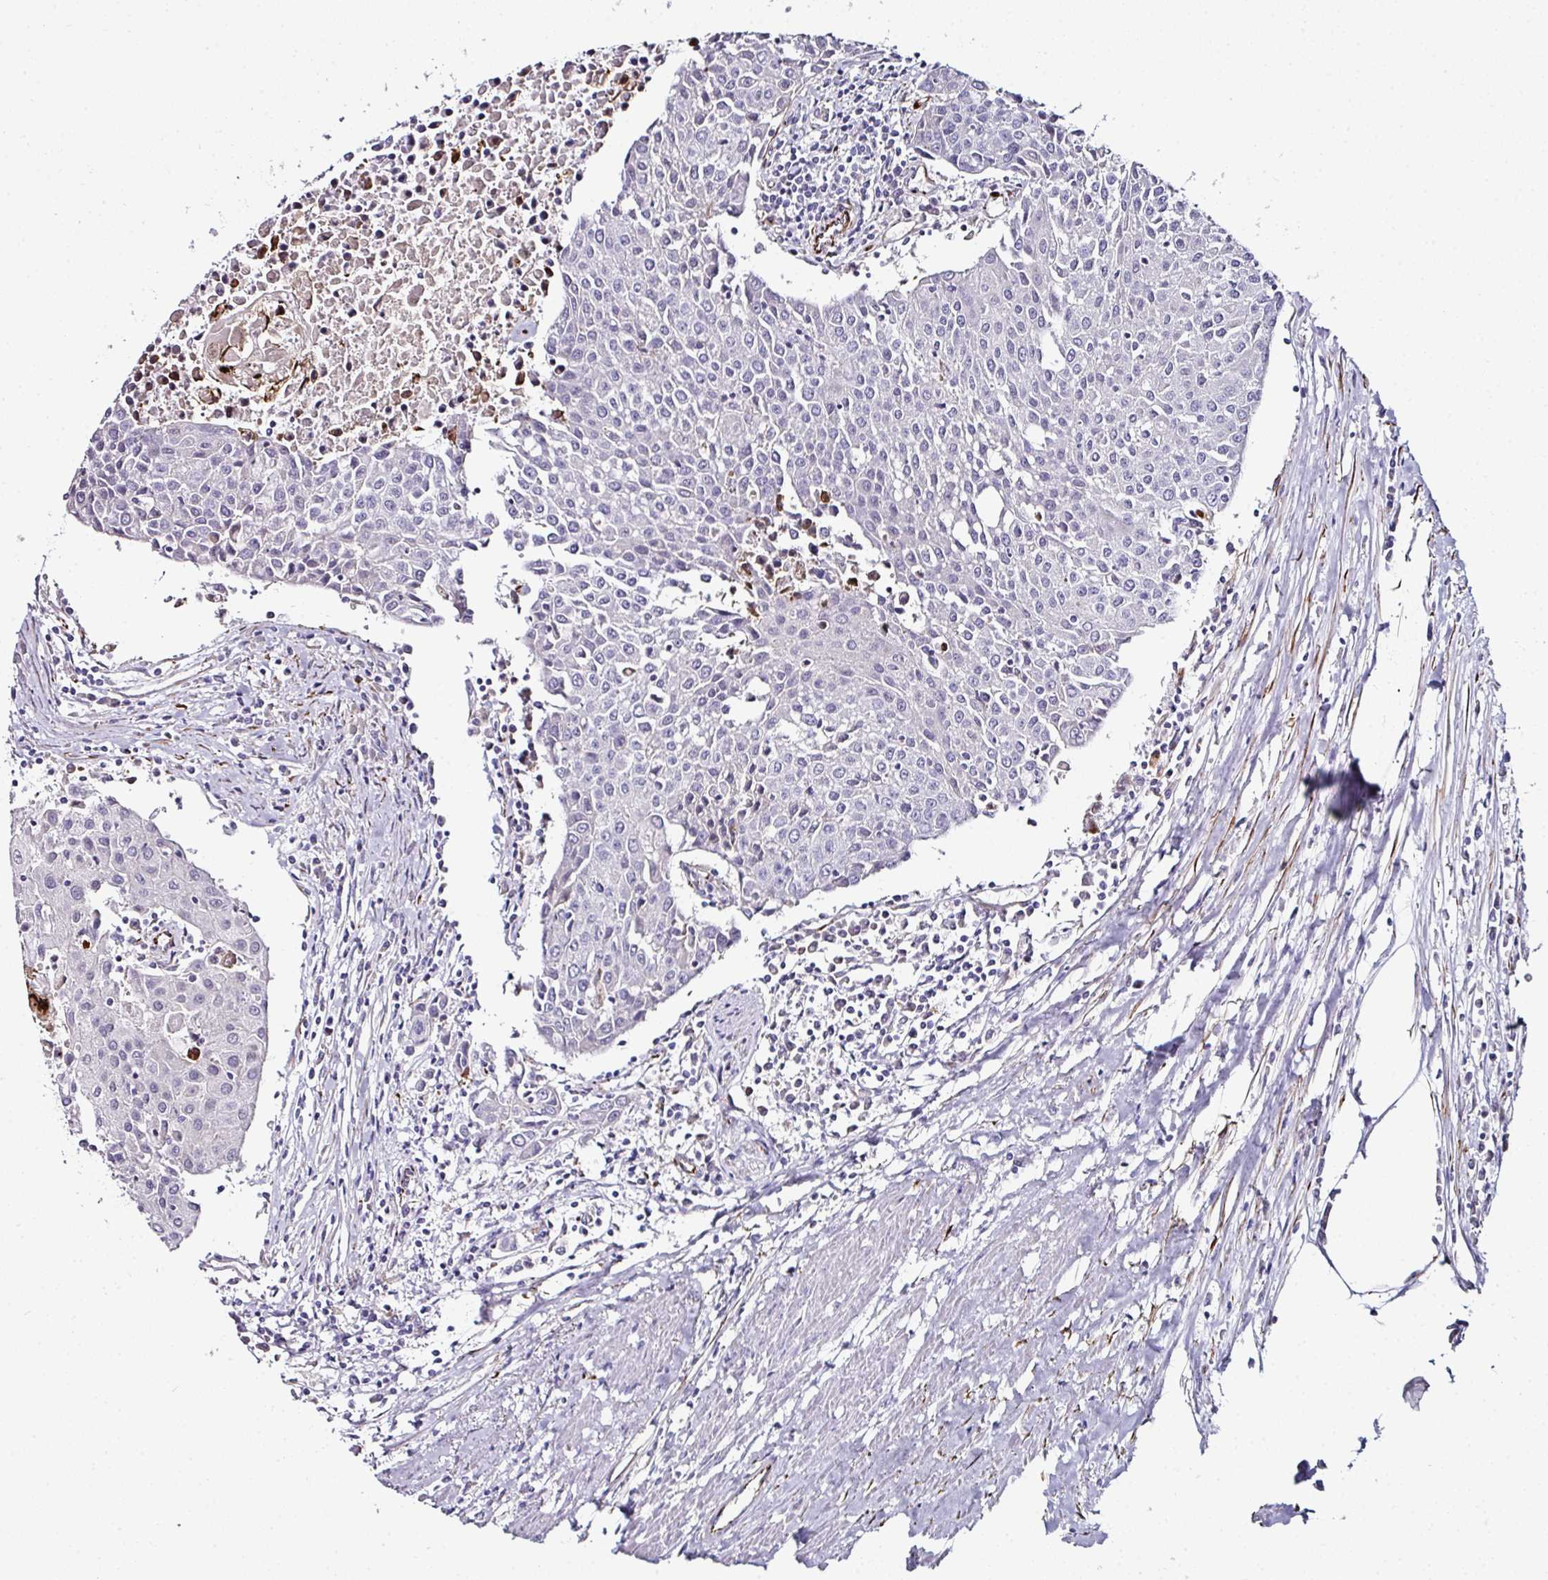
{"staining": {"intensity": "negative", "quantity": "none", "location": "none"}, "tissue": "urothelial cancer", "cell_type": "Tumor cells", "image_type": "cancer", "snomed": [{"axis": "morphology", "description": "Urothelial carcinoma, High grade"}, {"axis": "topography", "description": "Urinary bladder"}], "caption": "High magnification brightfield microscopy of high-grade urothelial carcinoma stained with DAB (3,3'-diaminobenzidine) (brown) and counterstained with hematoxylin (blue): tumor cells show no significant expression.", "gene": "TMPRSS9", "patient": {"sex": "female", "age": 85}}